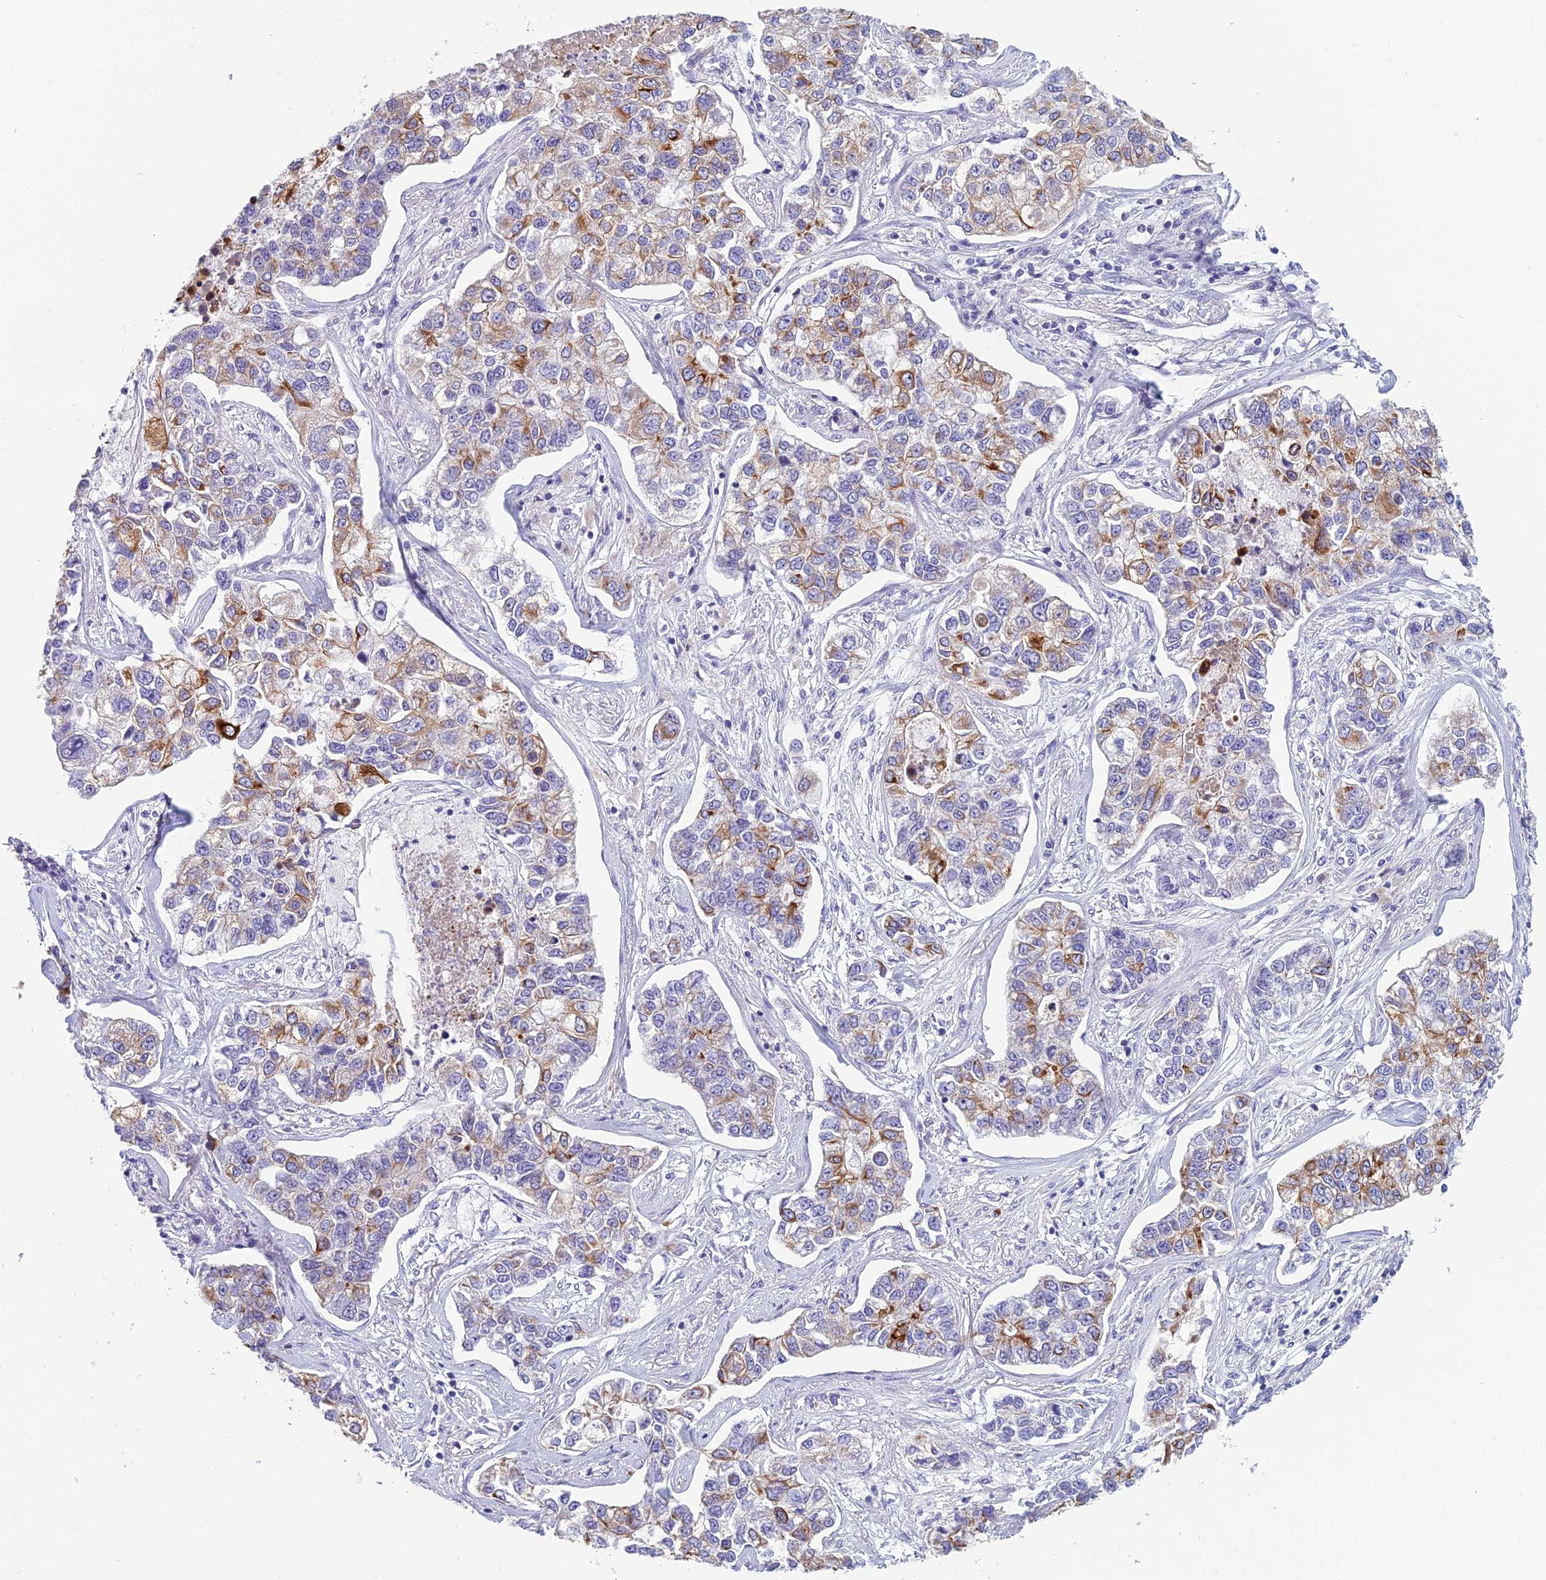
{"staining": {"intensity": "moderate", "quantity": "25%-75%", "location": "cytoplasmic/membranous"}, "tissue": "lung cancer", "cell_type": "Tumor cells", "image_type": "cancer", "snomed": [{"axis": "morphology", "description": "Adenocarcinoma, NOS"}, {"axis": "topography", "description": "Lung"}], "caption": "This micrograph demonstrates IHC staining of human lung cancer (adenocarcinoma), with medium moderate cytoplasmic/membranous expression in about 25%-75% of tumor cells.", "gene": "RBM41", "patient": {"sex": "male", "age": 49}}